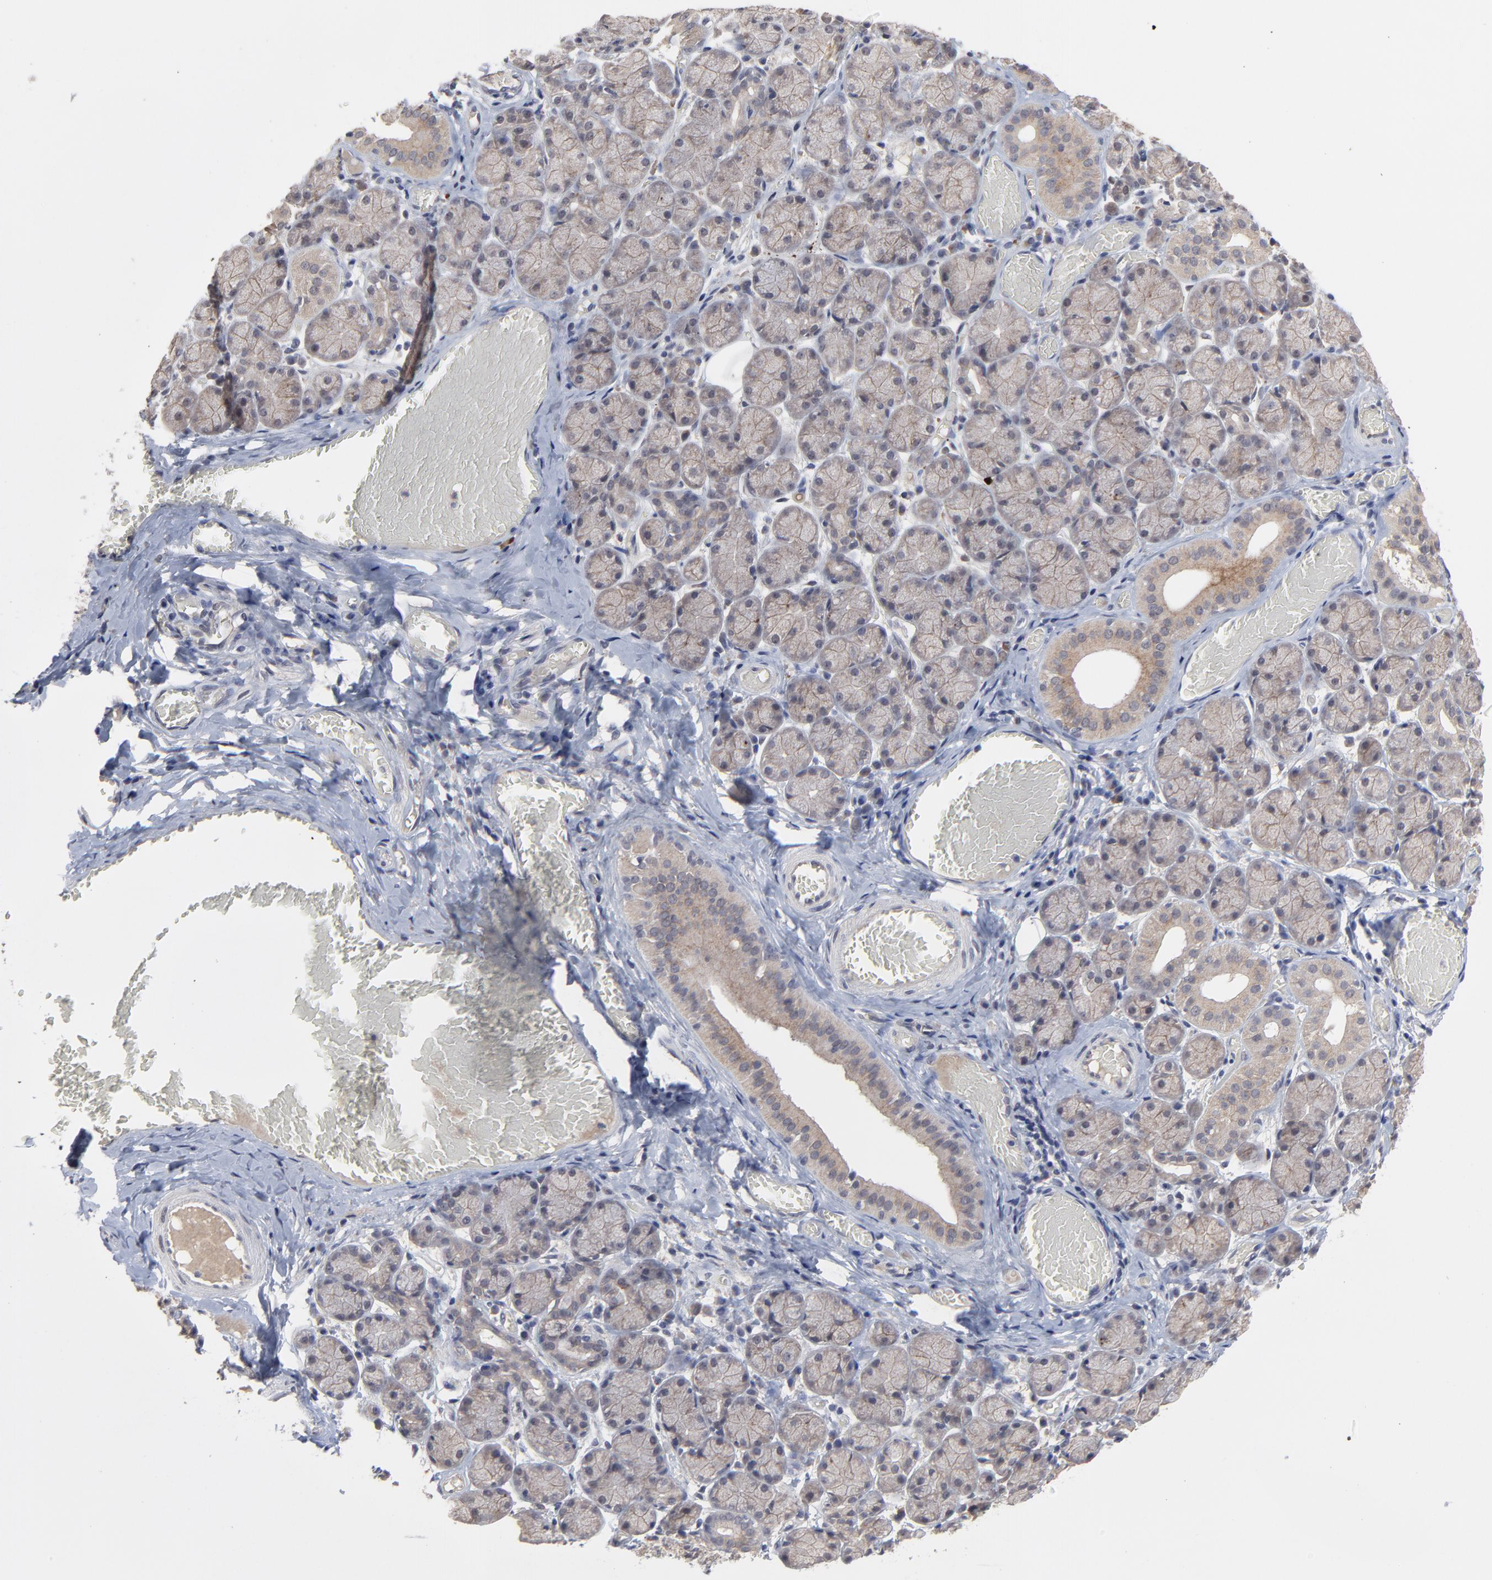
{"staining": {"intensity": "weak", "quantity": ">75%", "location": "cytoplasmic/membranous"}, "tissue": "salivary gland", "cell_type": "Glandular cells", "image_type": "normal", "snomed": [{"axis": "morphology", "description": "Normal tissue, NOS"}, {"axis": "topography", "description": "Salivary gland"}], "caption": "Immunohistochemistry of benign human salivary gland exhibits low levels of weak cytoplasmic/membranous expression in about >75% of glandular cells.", "gene": "FAM199X", "patient": {"sex": "female", "age": 24}}